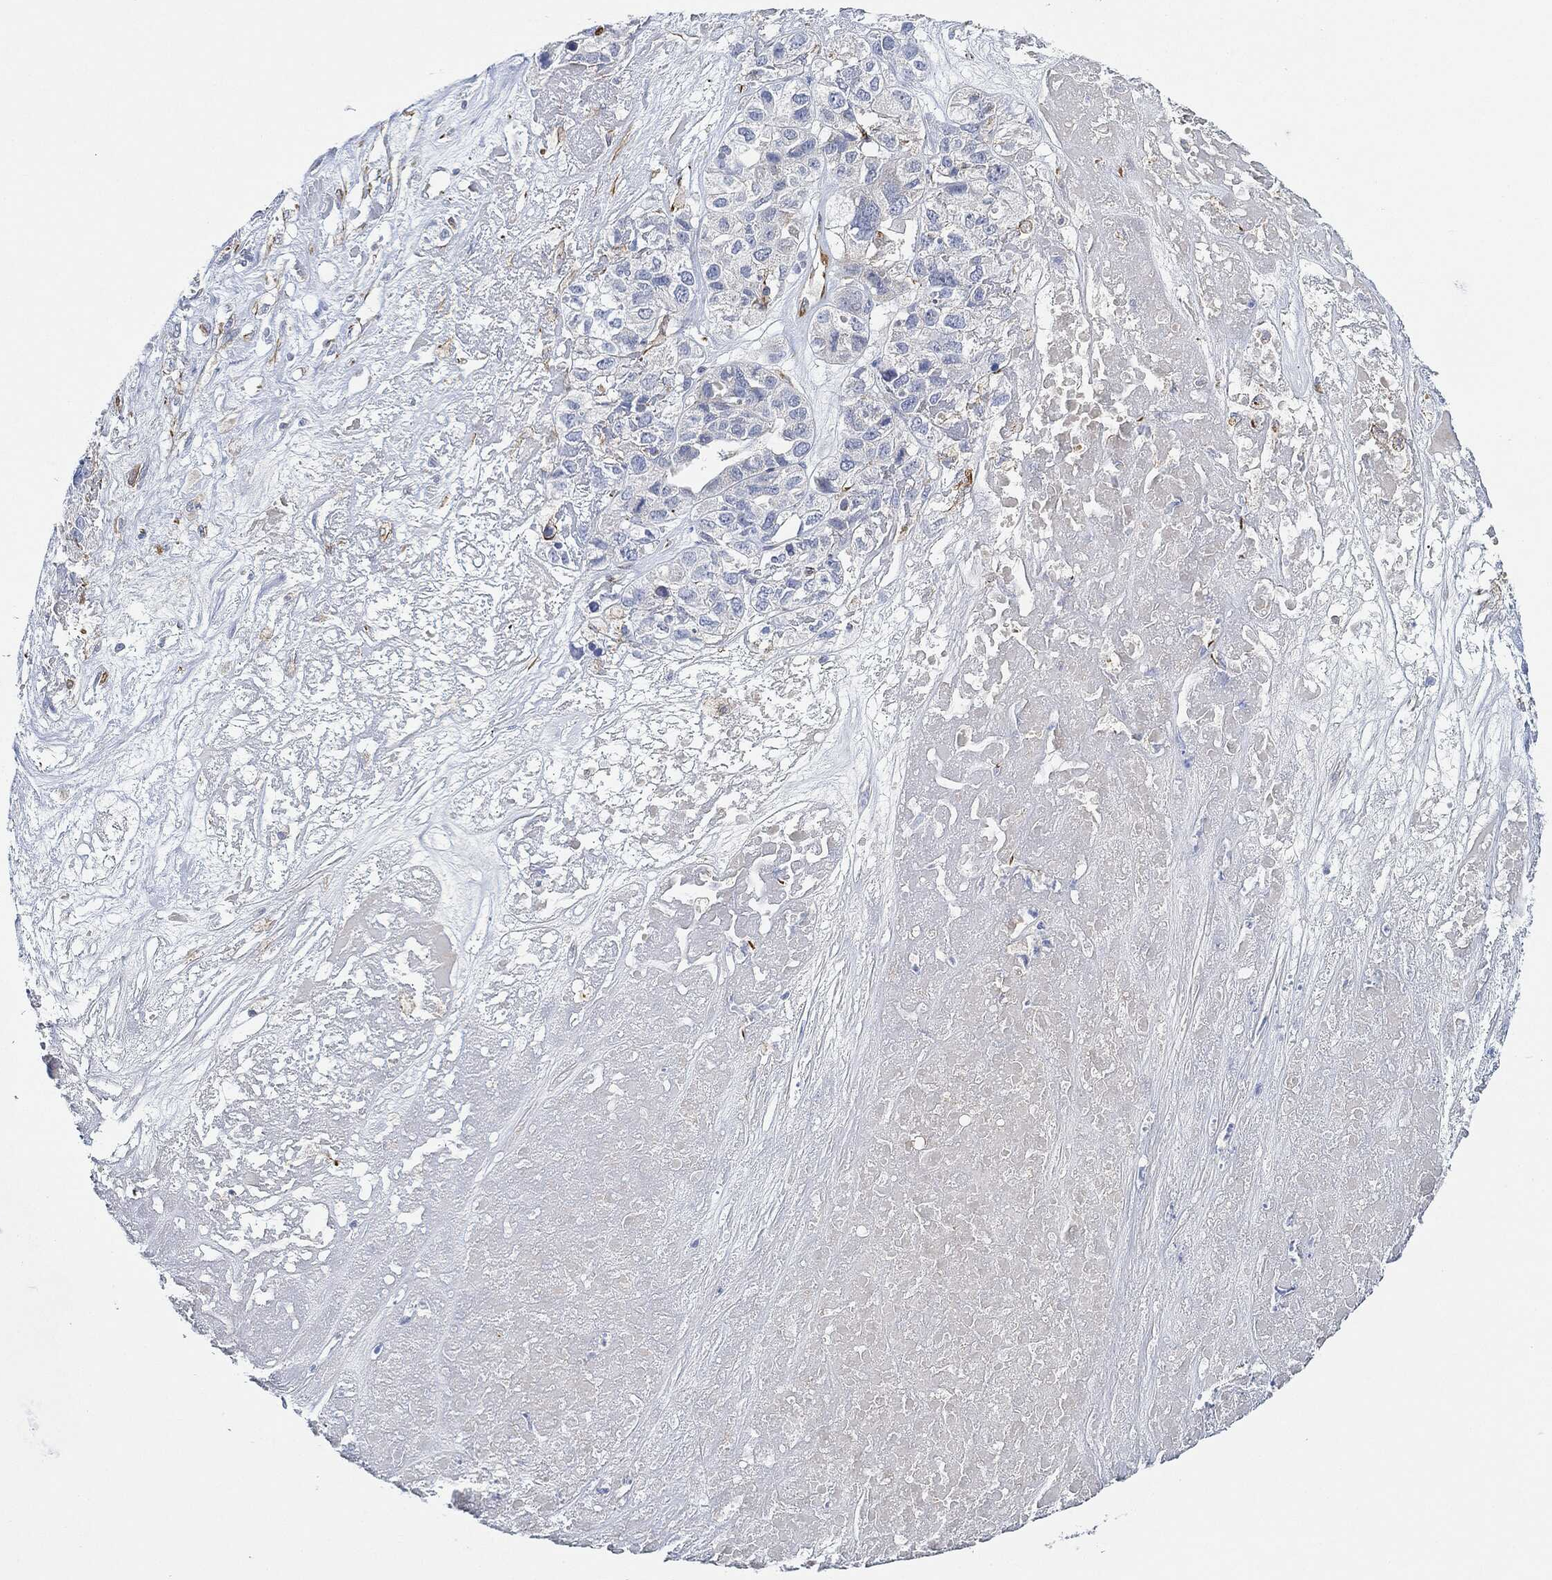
{"staining": {"intensity": "negative", "quantity": "none", "location": "none"}, "tissue": "ovarian cancer", "cell_type": "Tumor cells", "image_type": "cancer", "snomed": [{"axis": "morphology", "description": "Cystadenocarcinoma, serous, NOS"}, {"axis": "topography", "description": "Ovary"}], "caption": "IHC image of neoplastic tissue: human ovarian serous cystadenocarcinoma stained with DAB (3,3'-diaminobenzidine) displays no significant protein positivity in tumor cells.", "gene": "THSD1", "patient": {"sex": "female", "age": 87}}